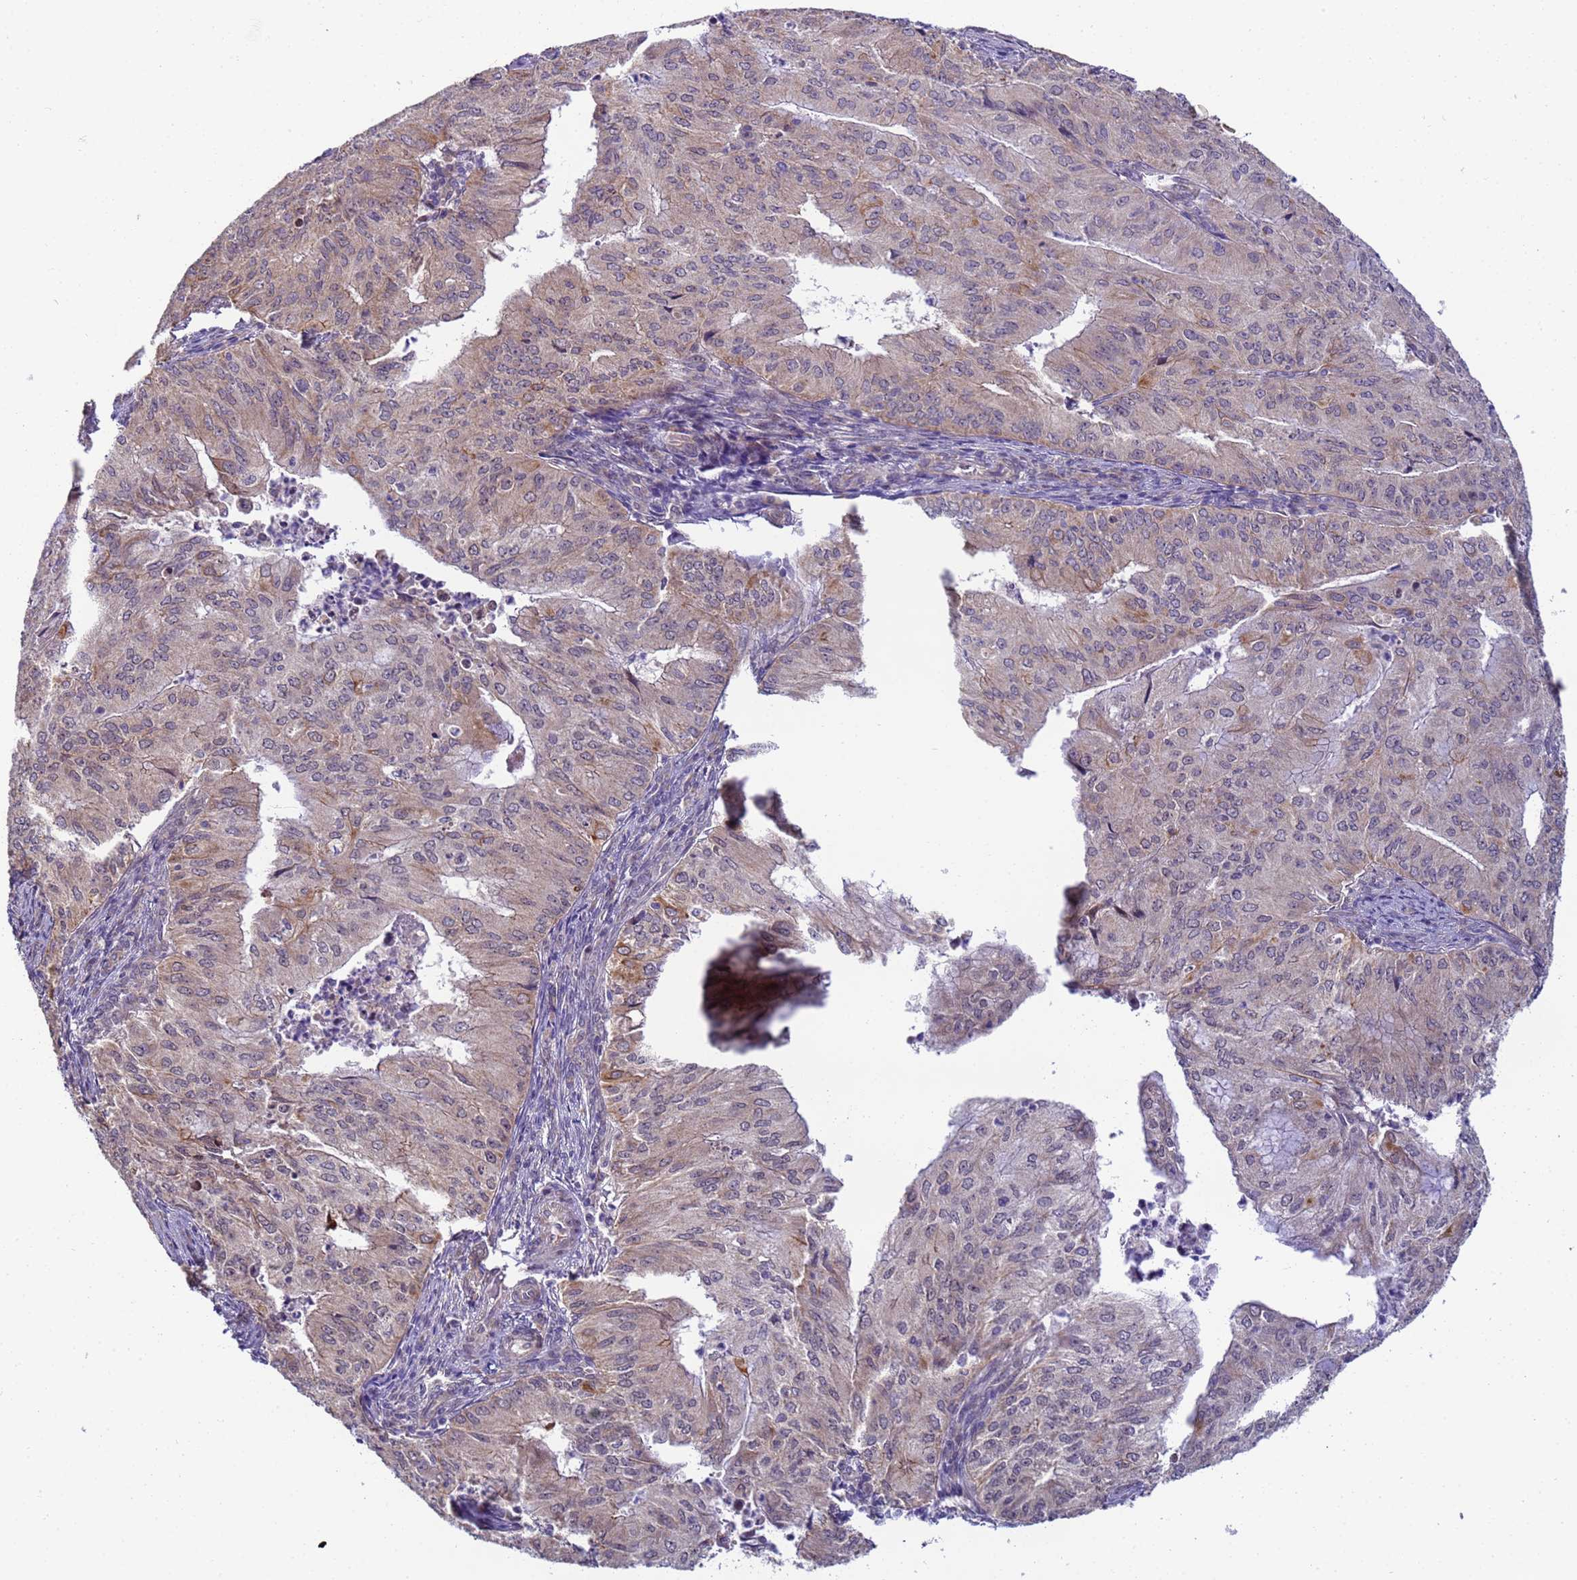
{"staining": {"intensity": "weak", "quantity": "25%-75%", "location": "cytoplasmic/membranous"}, "tissue": "endometrial cancer", "cell_type": "Tumor cells", "image_type": "cancer", "snomed": [{"axis": "morphology", "description": "Adenocarcinoma, NOS"}, {"axis": "topography", "description": "Endometrium"}], "caption": "Endometrial cancer (adenocarcinoma) stained with a brown dye demonstrates weak cytoplasmic/membranous positive expression in about 25%-75% of tumor cells.", "gene": "RAPGEF3", "patient": {"sex": "female", "age": 50}}